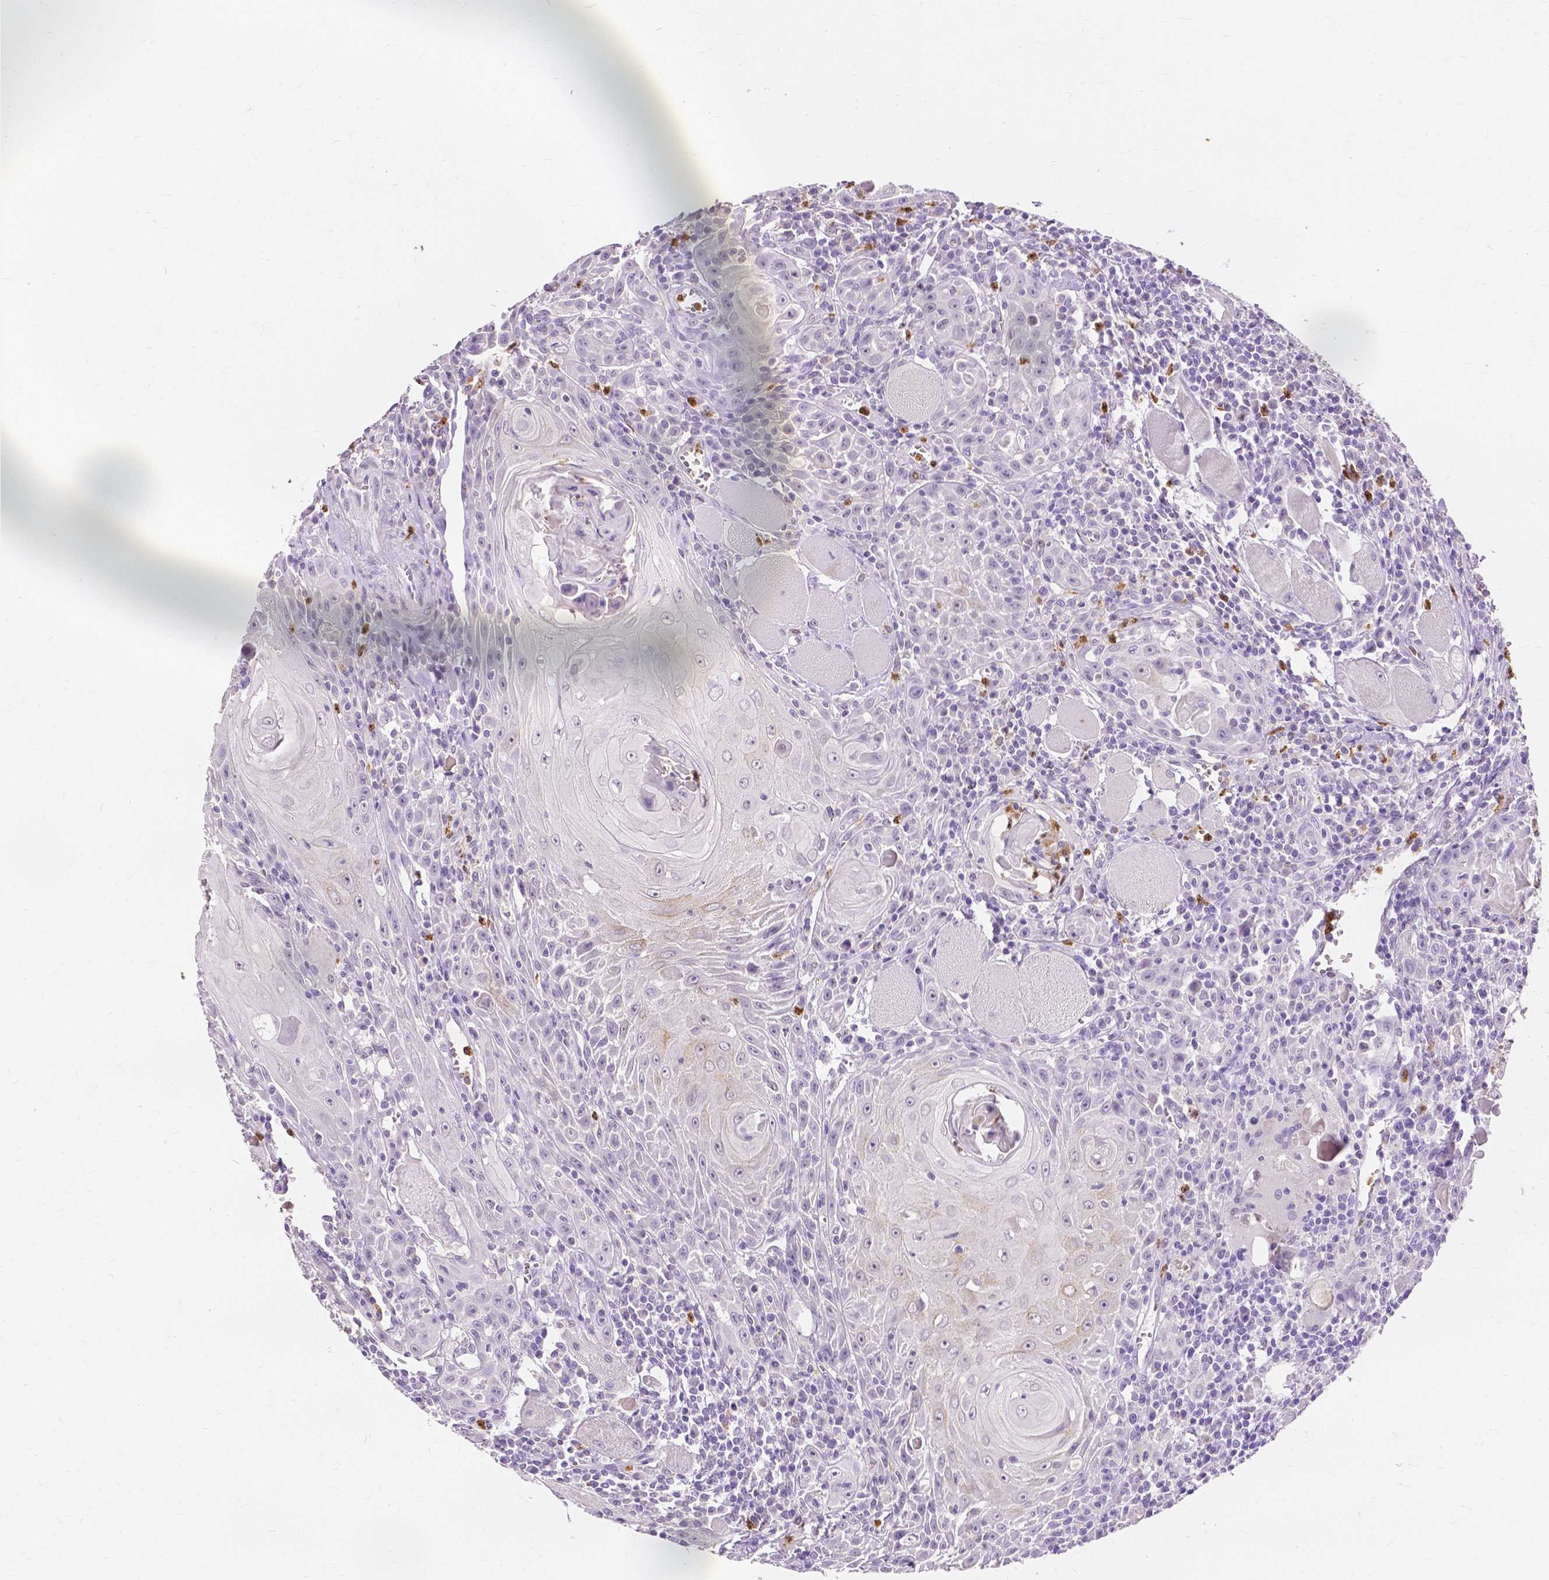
{"staining": {"intensity": "negative", "quantity": "none", "location": "none"}, "tissue": "head and neck cancer", "cell_type": "Tumor cells", "image_type": "cancer", "snomed": [{"axis": "morphology", "description": "Squamous cell carcinoma, NOS"}, {"axis": "topography", "description": "Head-Neck"}], "caption": "Immunohistochemistry (IHC) of human head and neck cancer (squamous cell carcinoma) reveals no expression in tumor cells.", "gene": "CXCR2", "patient": {"sex": "male", "age": 52}}